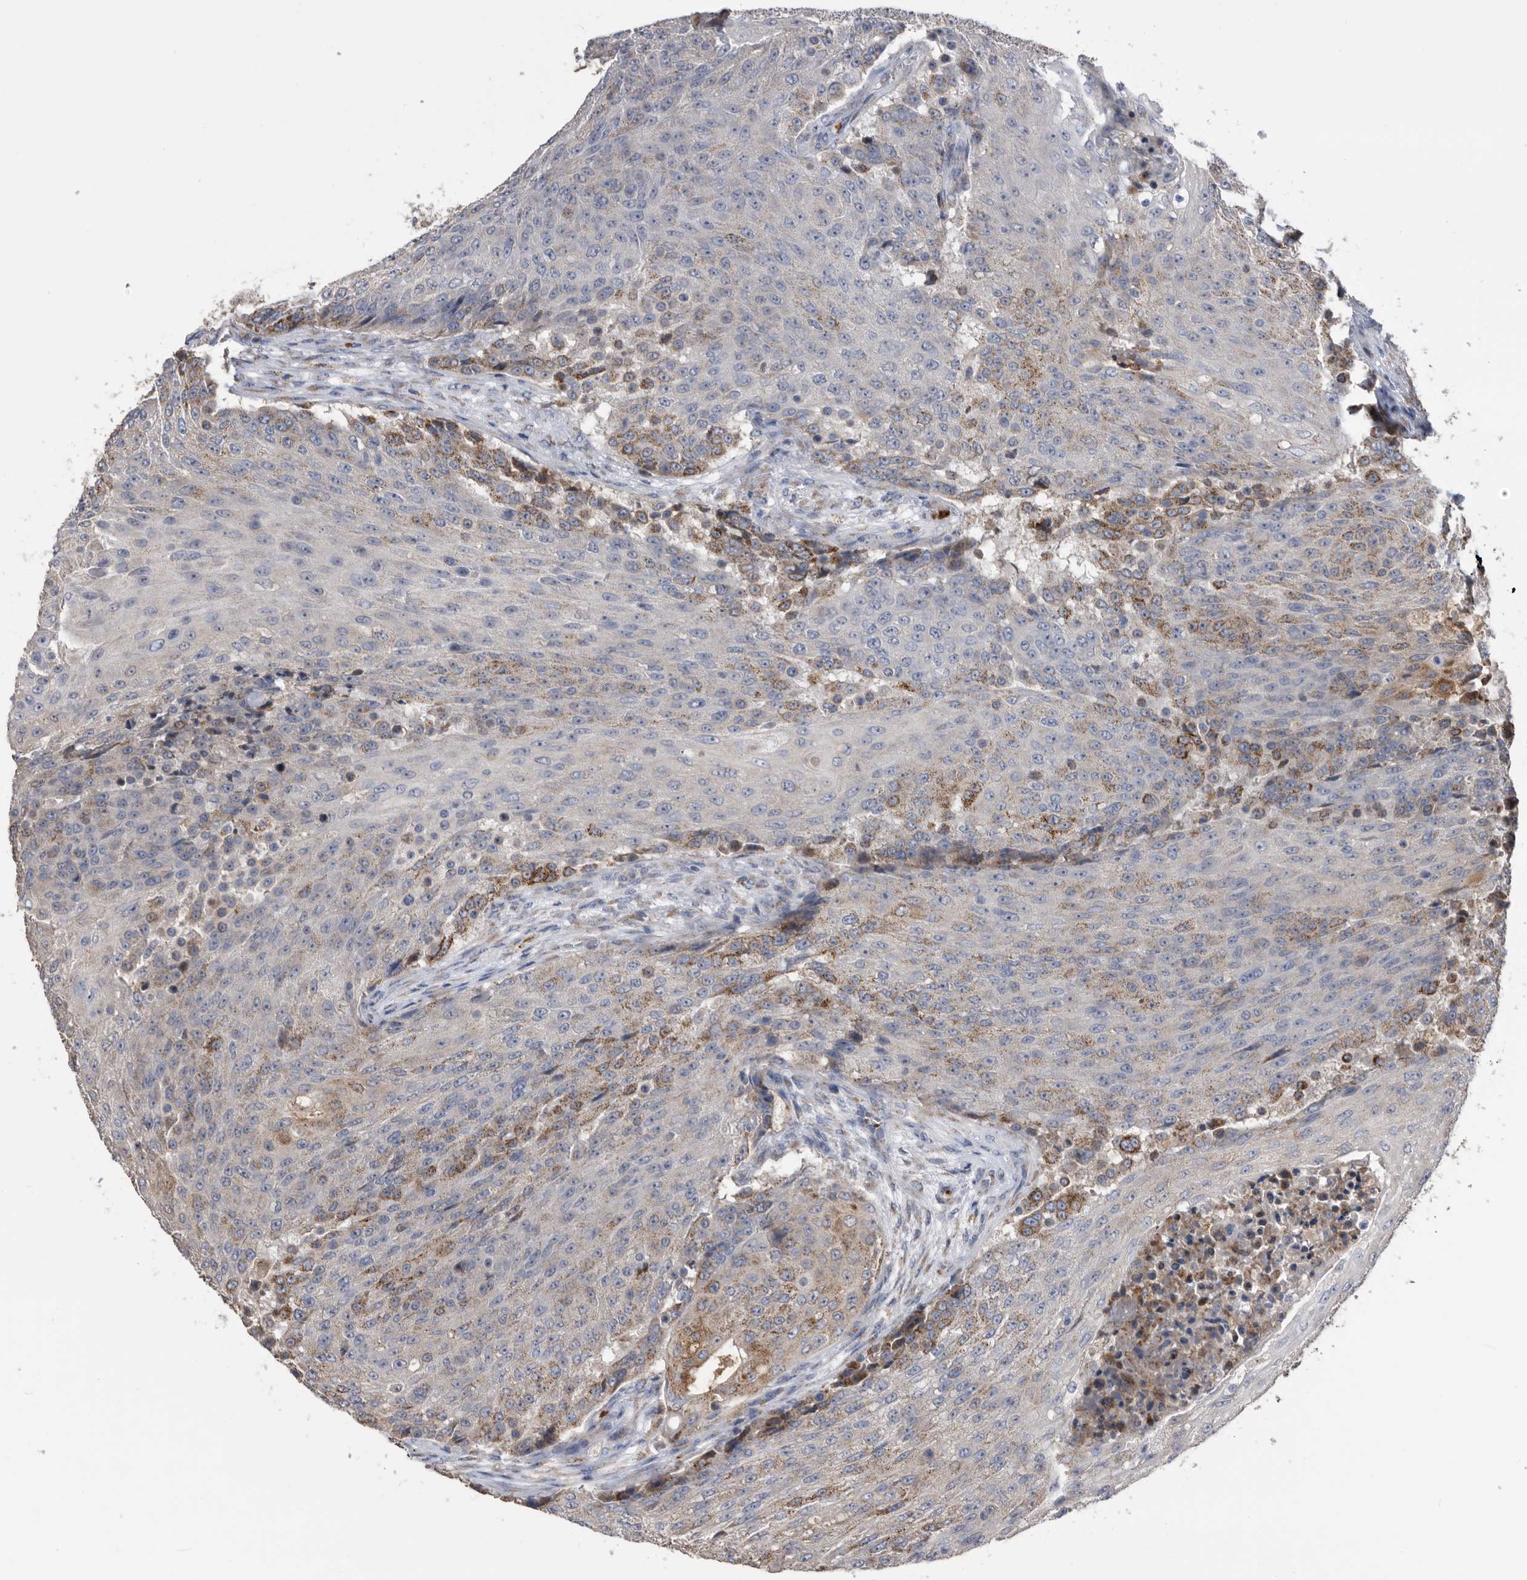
{"staining": {"intensity": "moderate", "quantity": "<25%", "location": "cytoplasmic/membranous"}, "tissue": "urothelial cancer", "cell_type": "Tumor cells", "image_type": "cancer", "snomed": [{"axis": "morphology", "description": "Urothelial carcinoma, High grade"}, {"axis": "topography", "description": "Urinary bladder"}], "caption": "Protein staining by IHC exhibits moderate cytoplasmic/membranous staining in approximately <25% of tumor cells in urothelial cancer.", "gene": "CRISPLD2", "patient": {"sex": "female", "age": 63}}